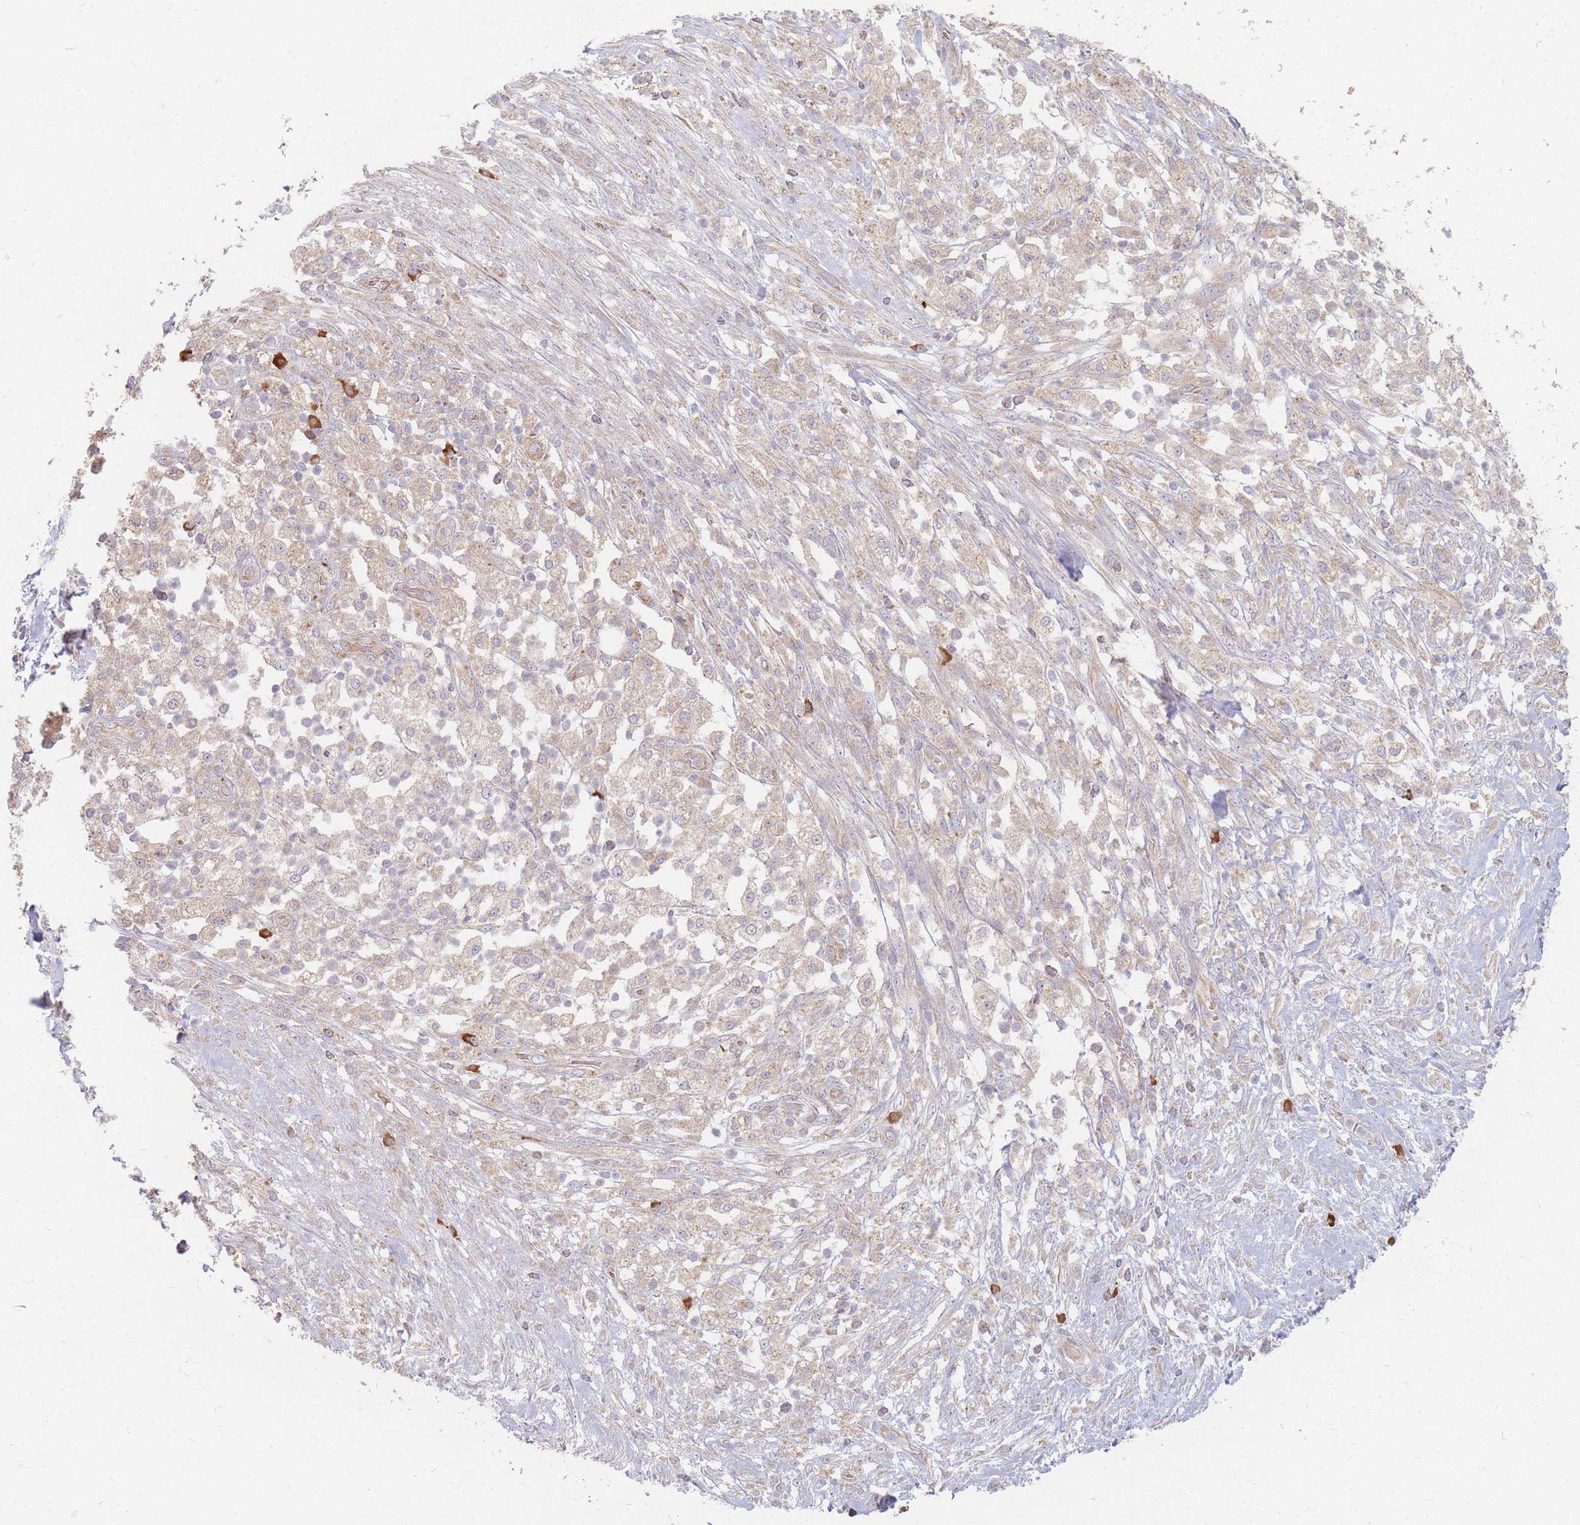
{"staining": {"intensity": "negative", "quantity": "none", "location": "none"}, "tissue": "pancreatic cancer", "cell_type": "Tumor cells", "image_type": "cancer", "snomed": [{"axis": "morphology", "description": "Adenocarcinoma, NOS"}, {"axis": "topography", "description": "Pancreas"}], "caption": "A high-resolution photomicrograph shows immunohistochemistry staining of pancreatic cancer (adenocarcinoma), which reveals no significant positivity in tumor cells.", "gene": "SMIM14", "patient": {"sex": "female", "age": 72}}